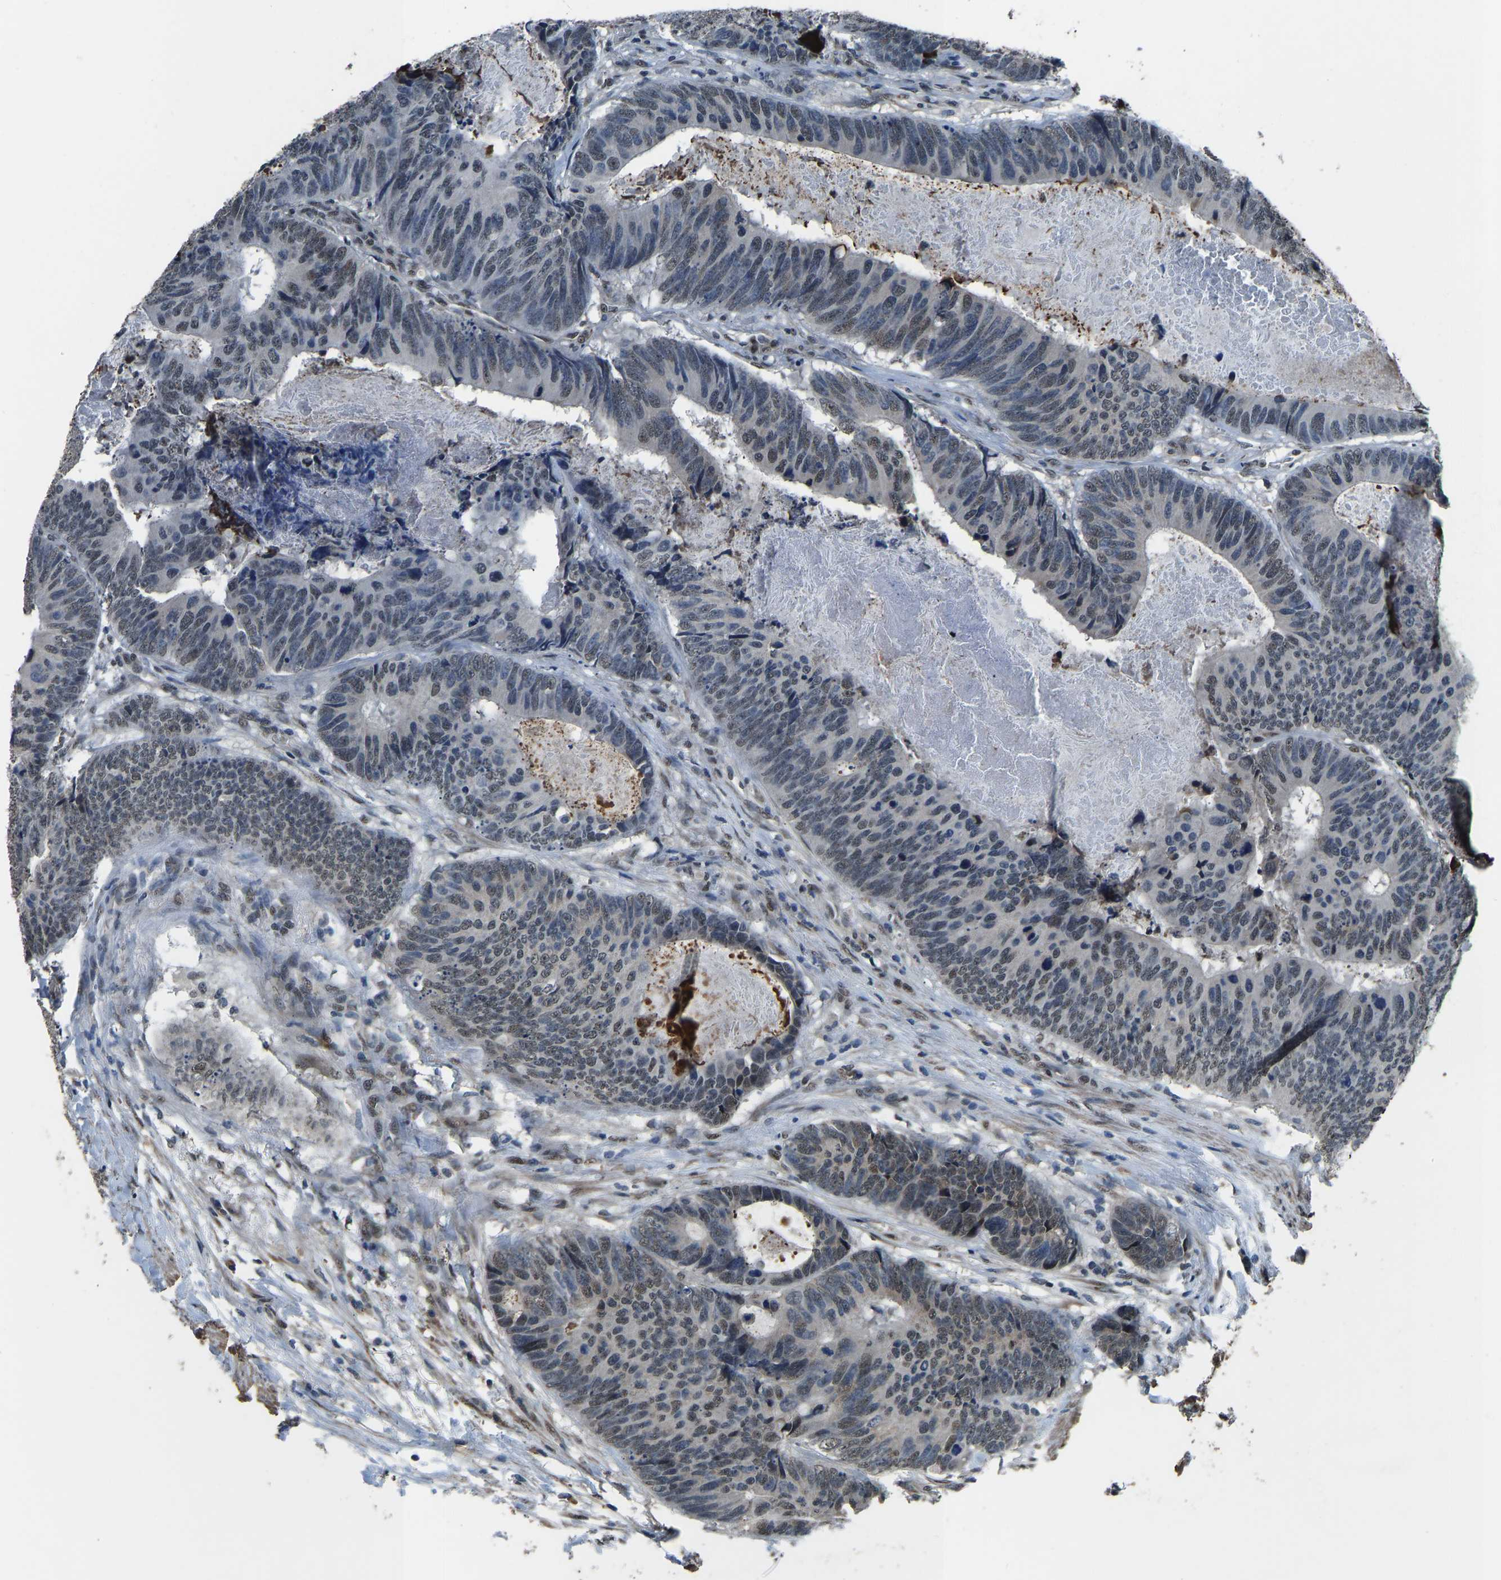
{"staining": {"intensity": "weak", "quantity": "25%-75%", "location": "nuclear"}, "tissue": "colorectal cancer", "cell_type": "Tumor cells", "image_type": "cancer", "snomed": [{"axis": "morphology", "description": "Adenocarcinoma, NOS"}, {"axis": "topography", "description": "Colon"}], "caption": "This photomicrograph exhibits immunohistochemistry (IHC) staining of human colorectal cancer, with low weak nuclear staining in approximately 25%-75% of tumor cells.", "gene": "FOS", "patient": {"sex": "male", "age": 56}}